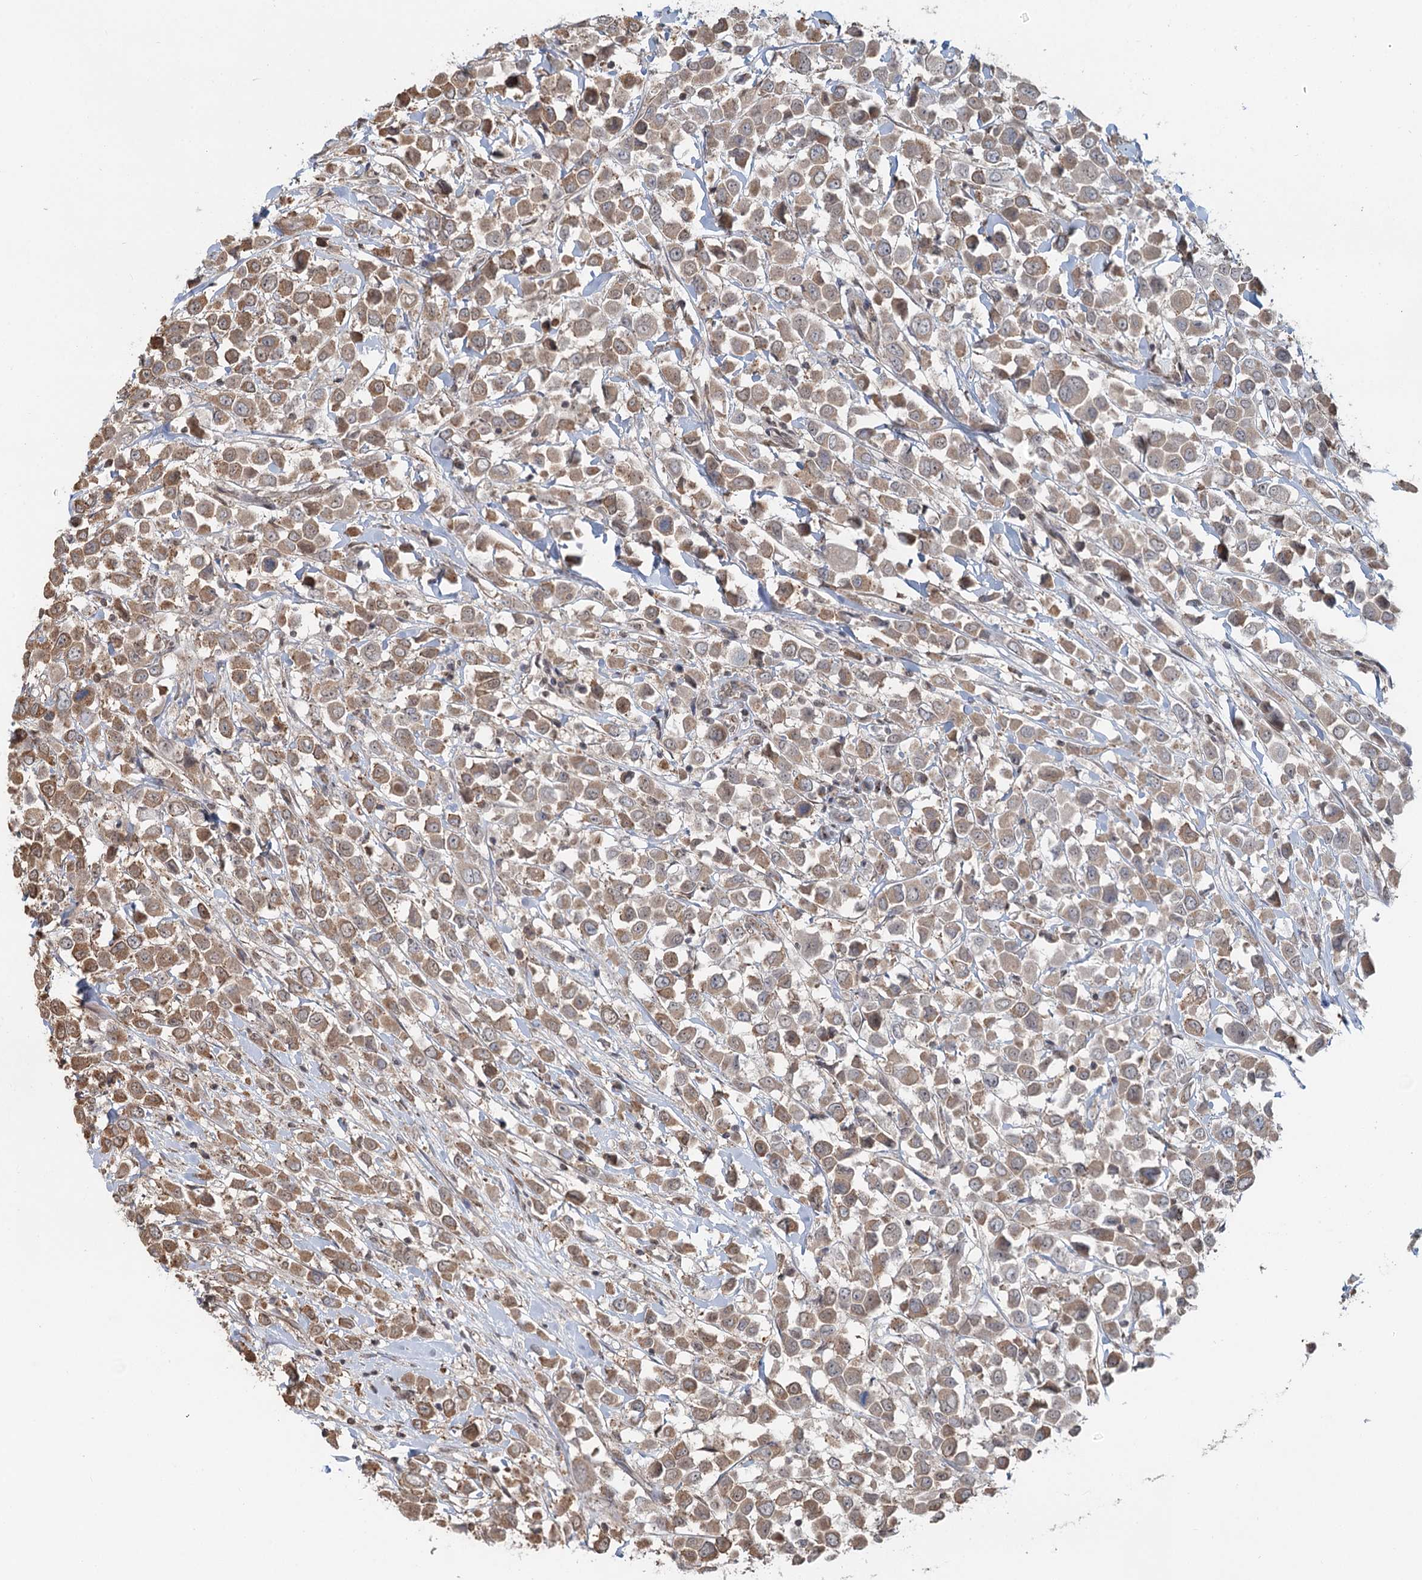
{"staining": {"intensity": "moderate", "quantity": ">75%", "location": "cytoplasmic/membranous"}, "tissue": "breast cancer", "cell_type": "Tumor cells", "image_type": "cancer", "snomed": [{"axis": "morphology", "description": "Duct carcinoma"}, {"axis": "topography", "description": "Breast"}], "caption": "IHC histopathology image of neoplastic tissue: breast cancer stained using IHC demonstrates medium levels of moderate protein expression localized specifically in the cytoplasmic/membranous of tumor cells, appearing as a cytoplasmic/membranous brown color.", "gene": "GPALPP1", "patient": {"sex": "female", "age": 61}}